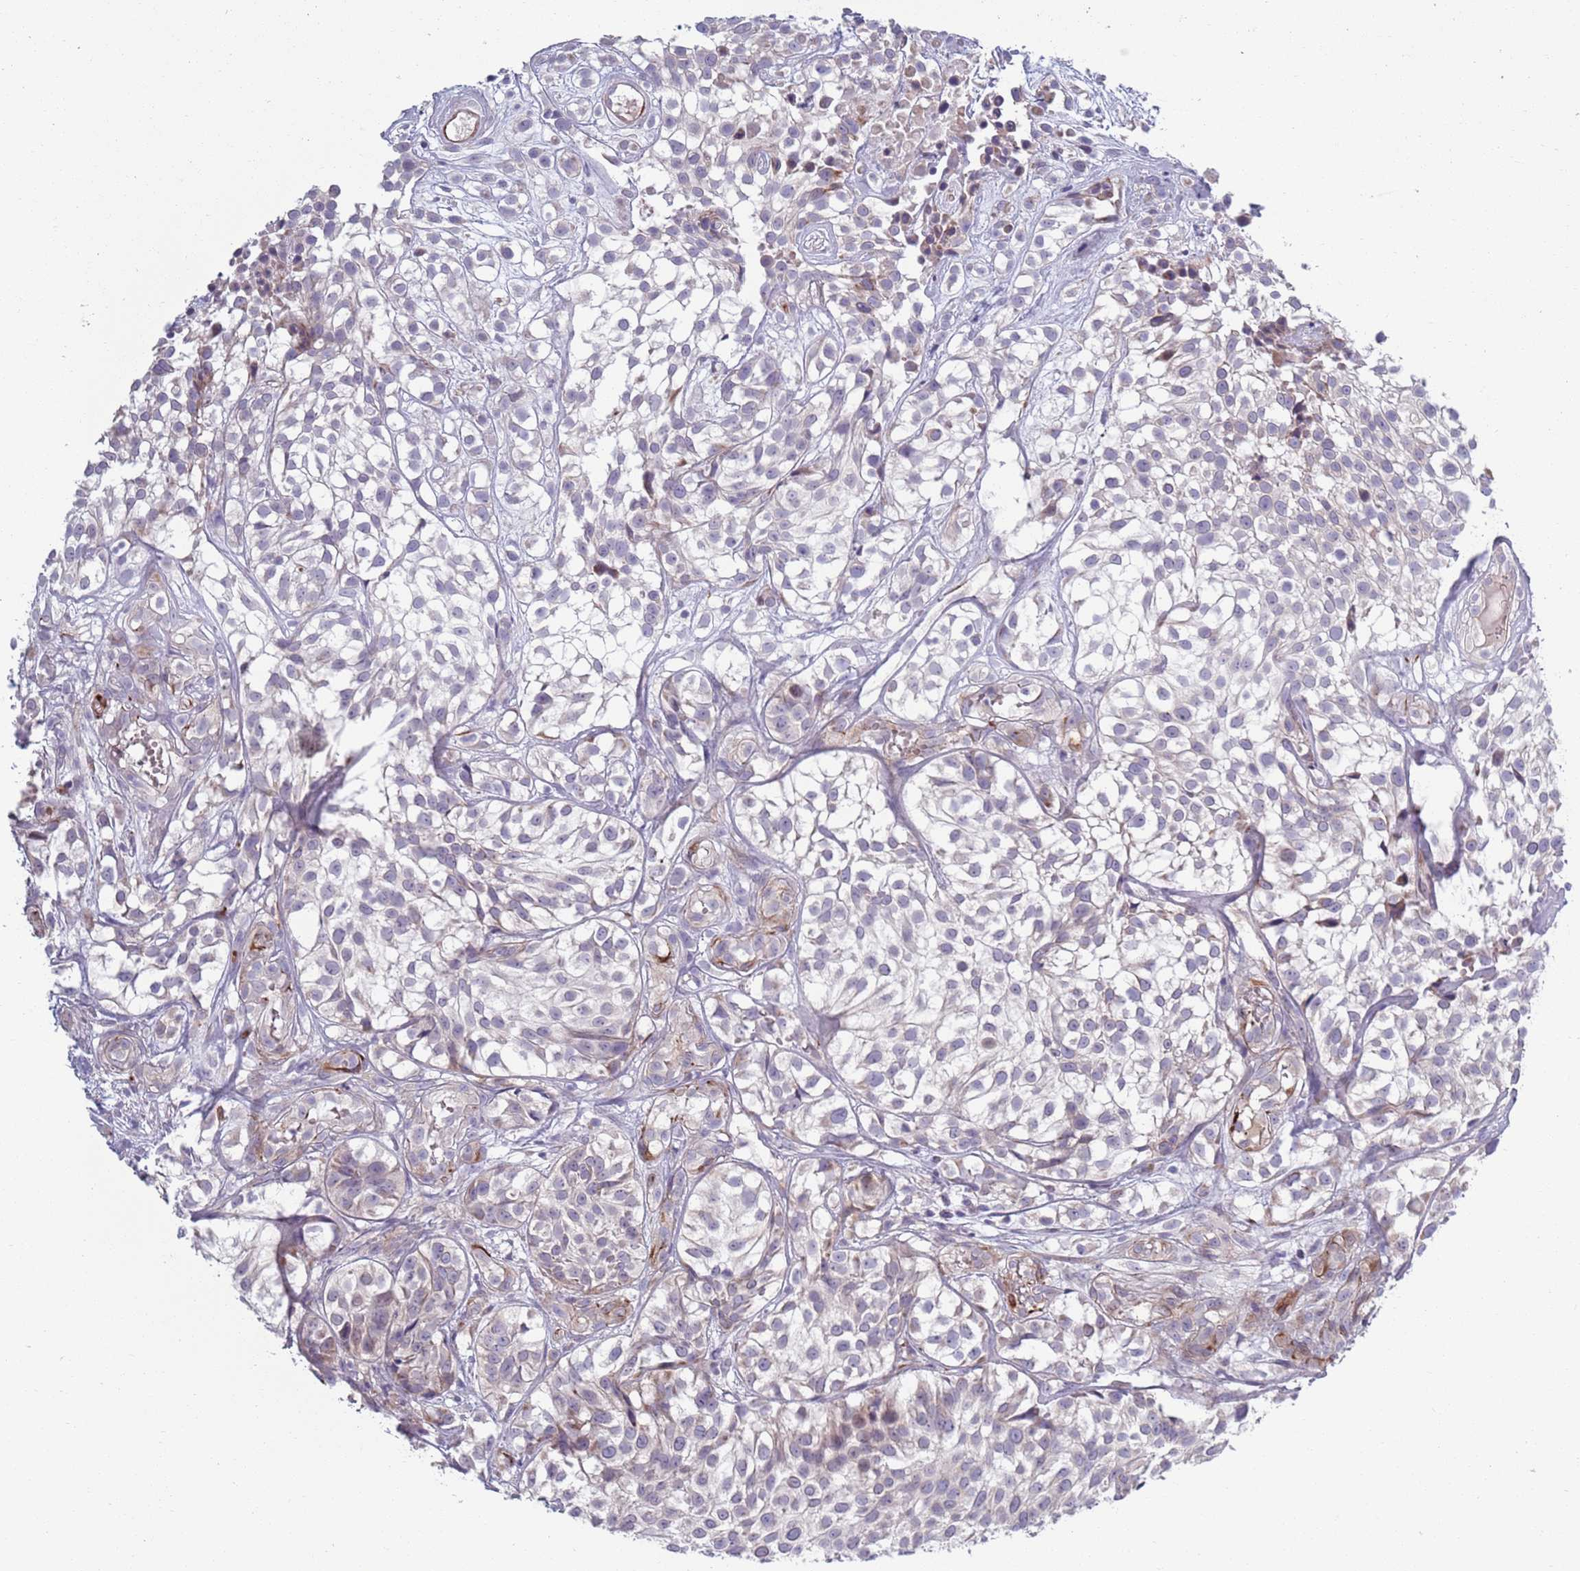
{"staining": {"intensity": "weak", "quantity": "<25%", "location": "cytoplasmic/membranous"}, "tissue": "urothelial cancer", "cell_type": "Tumor cells", "image_type": "cancer", "snomed": [{"axis": "morphology", "description": "Urothelial carcinoma, High grade"}, {"axis": "topography", "description": "Urinary bladder"}], "caption": "Immunohistochemical staining of urothelial cancer exhibits no significant expression in tumor cells. (DAB (3,3'-diaminobenzidine) IHC visualized using brightfield microscopy, high magnification).", "gene": "TYW1", "patient": {"sex": "male", "age": 56}}